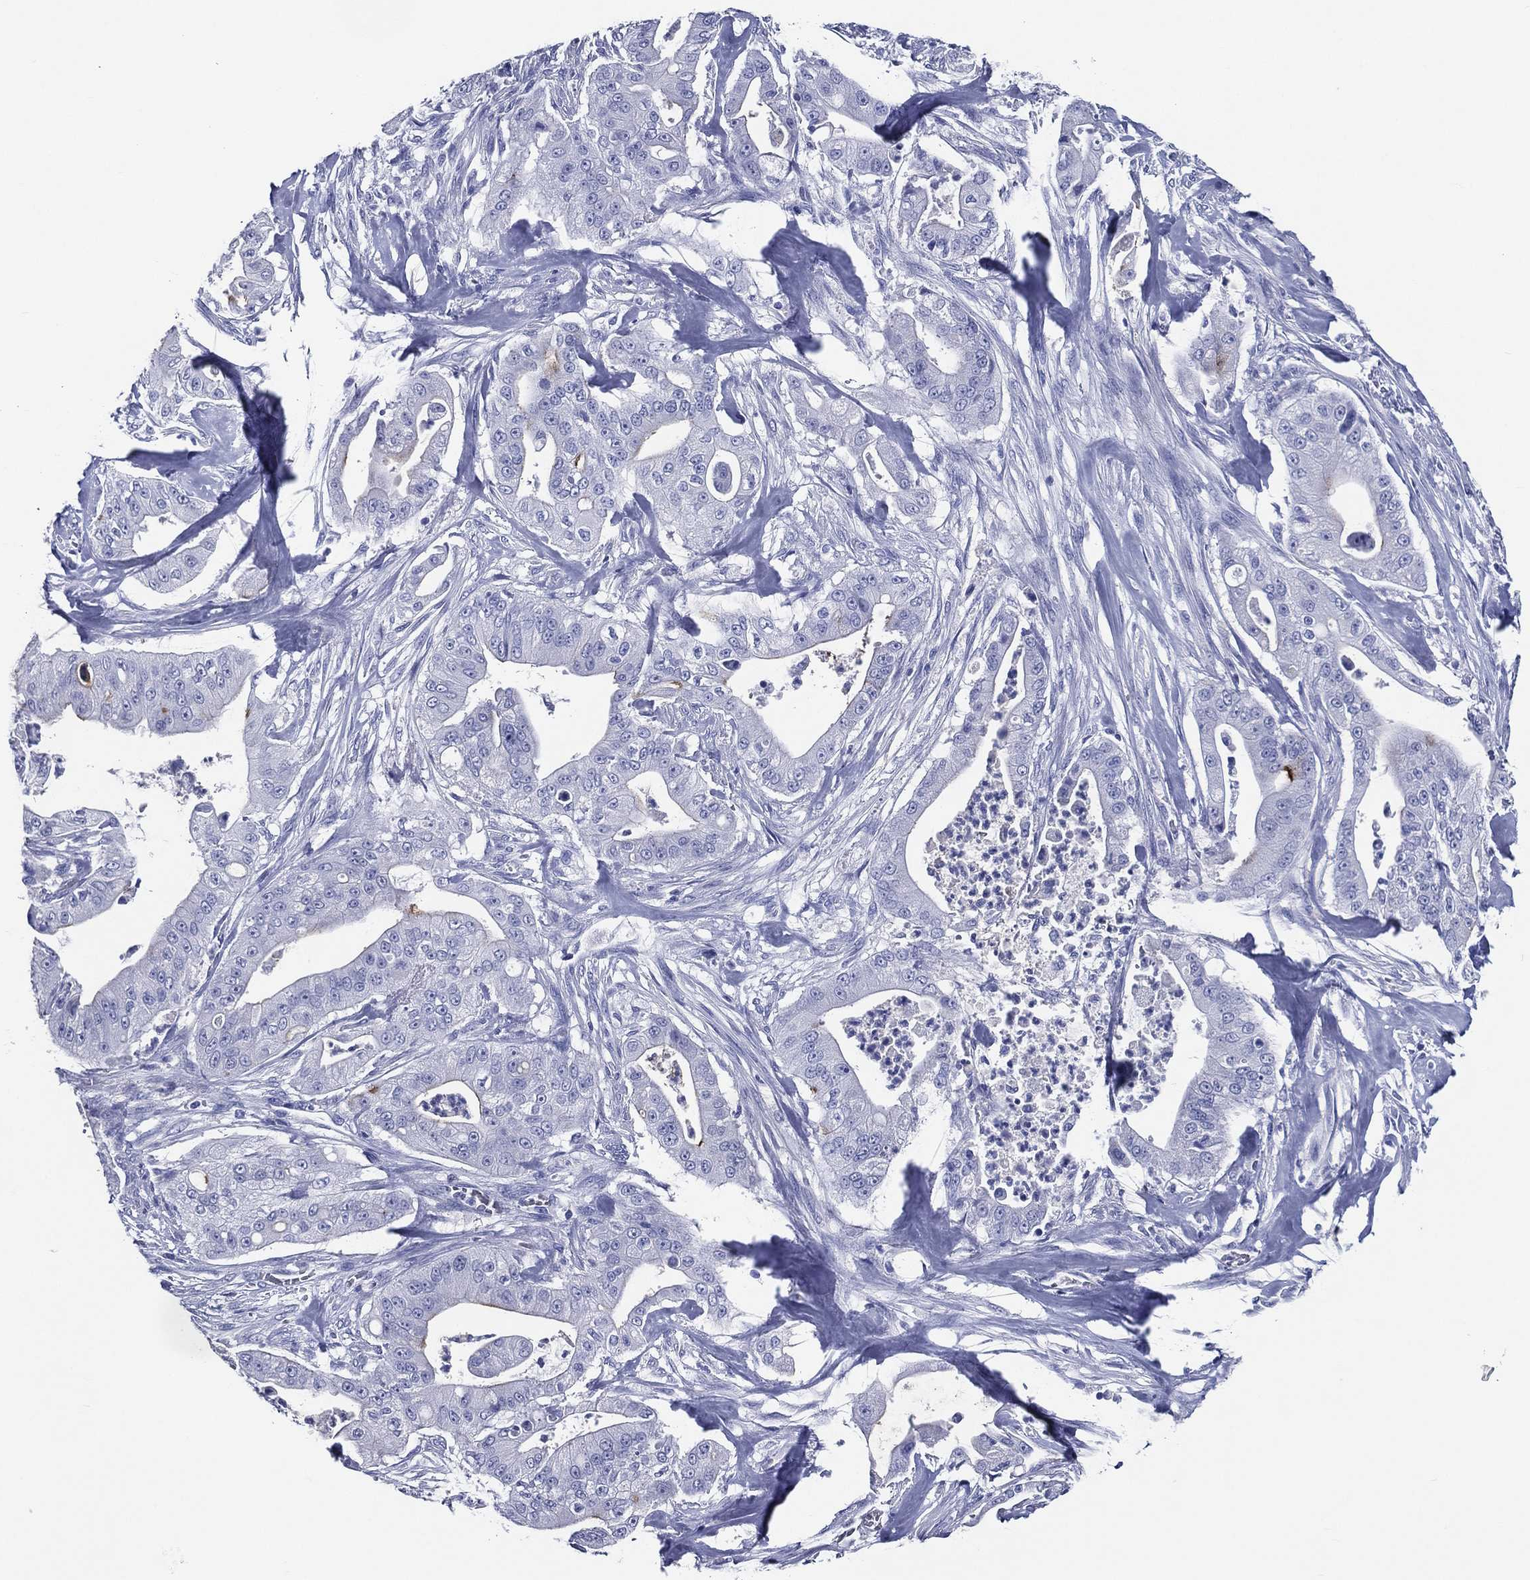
{"staining": {"intensity": "negative", "quantity": "none", "location": "none"}, "tissue": "pancreatic cancer", "cell_type": "Tumor cells", "image_type": "cancer", "snomed": [{"axis": "morphology", "description": "Normal tissue, NOS"}, {"axis": "morphology", "description": "Inflammation, NOS"}, {"axis": "morphology", "description": "Adenocarcinoma, NOS"}, {"axis": "topography", "description": "Pancreas"}], "caption": "Human adenocarcinoma (pancreatic) stained for a protein using immunohistochemistry demonstrates no staining in tumor cells.", "gene": "ACE2", "patient": {"sex": "male", "age": 57}}